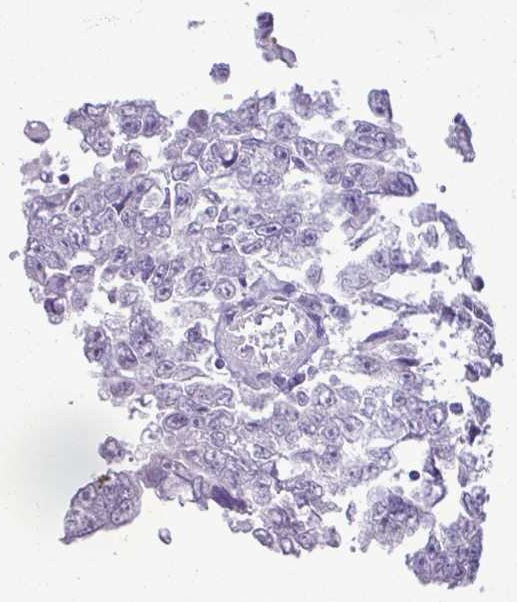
{"staining": {"intensity": "negative", "quantity": "none", "location": "none"}, "tissue": "testis cancer", "cell_type": "Tumor cells", "image_type": "cancer", "snomed": [{"axis": "morphology", "description": "Carcinoma, Embryonal, NOS"}, {"axis": "topography", "description": "Testis"}], "caption": "DAB immunohistochemical staining of testis embryonal carcinoma displays no significant staining in tumor cells.", "gene": "ZSCAN5A", "patient": {"sex": "male", "age": 25}}